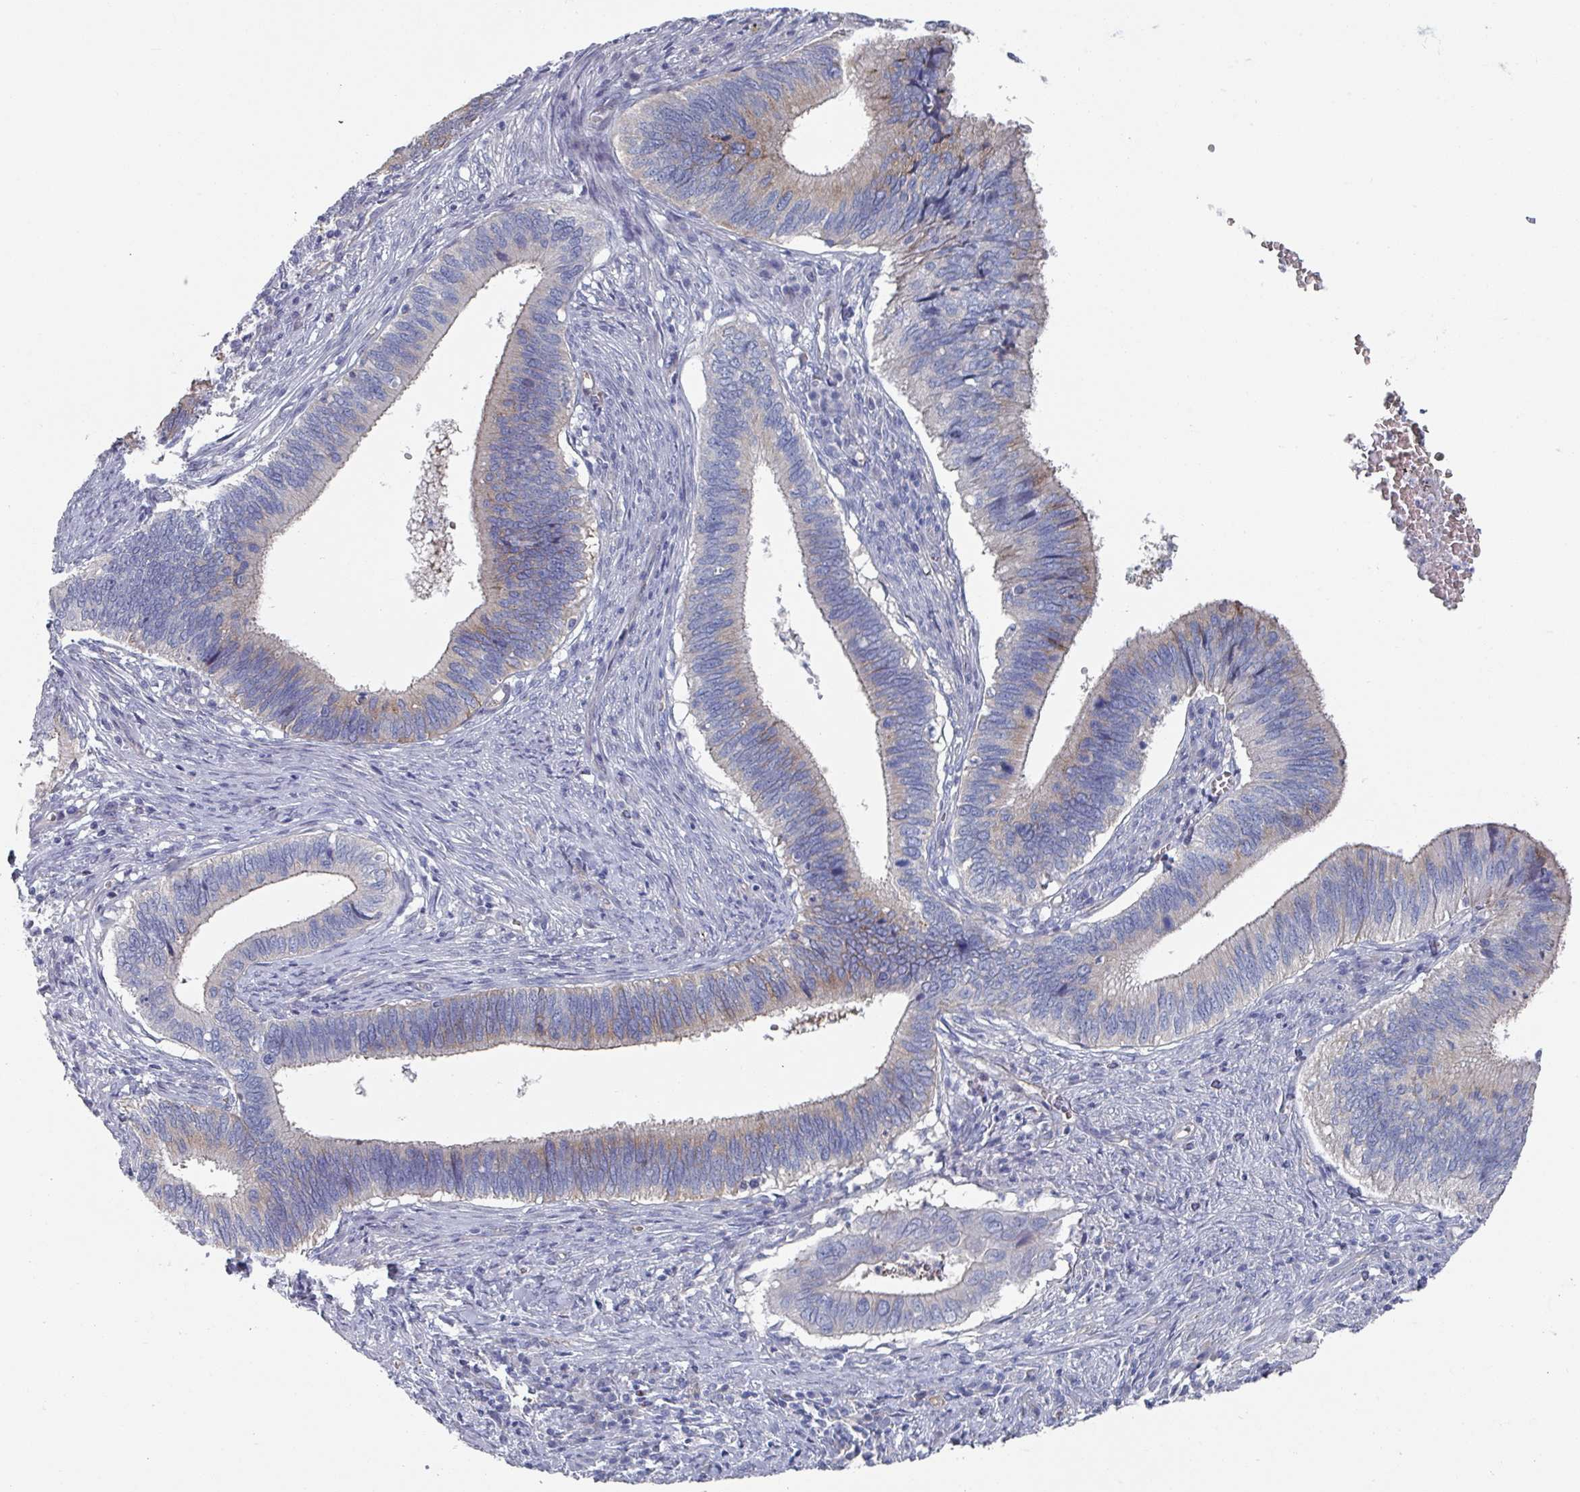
{"staining": {"intensity": "moderate", "quantity": "25%-75%", "location": "cytoplasmic/membranous"}, "tissue": "cervical cancer", "cell_type": "Tumor cells", "image_type": "cancer", "snomed": [{"axis": "morphology", "description": "Adenocarcinoma, NOS"}, {"axis": "topography", "description": "Cervix"}], "caption": "Cervical cancer stained with a protein marker exhibits moderate staining in tumor cells.", "gene": "EFL1", "patient": {"sex": "female", "age": 42}}